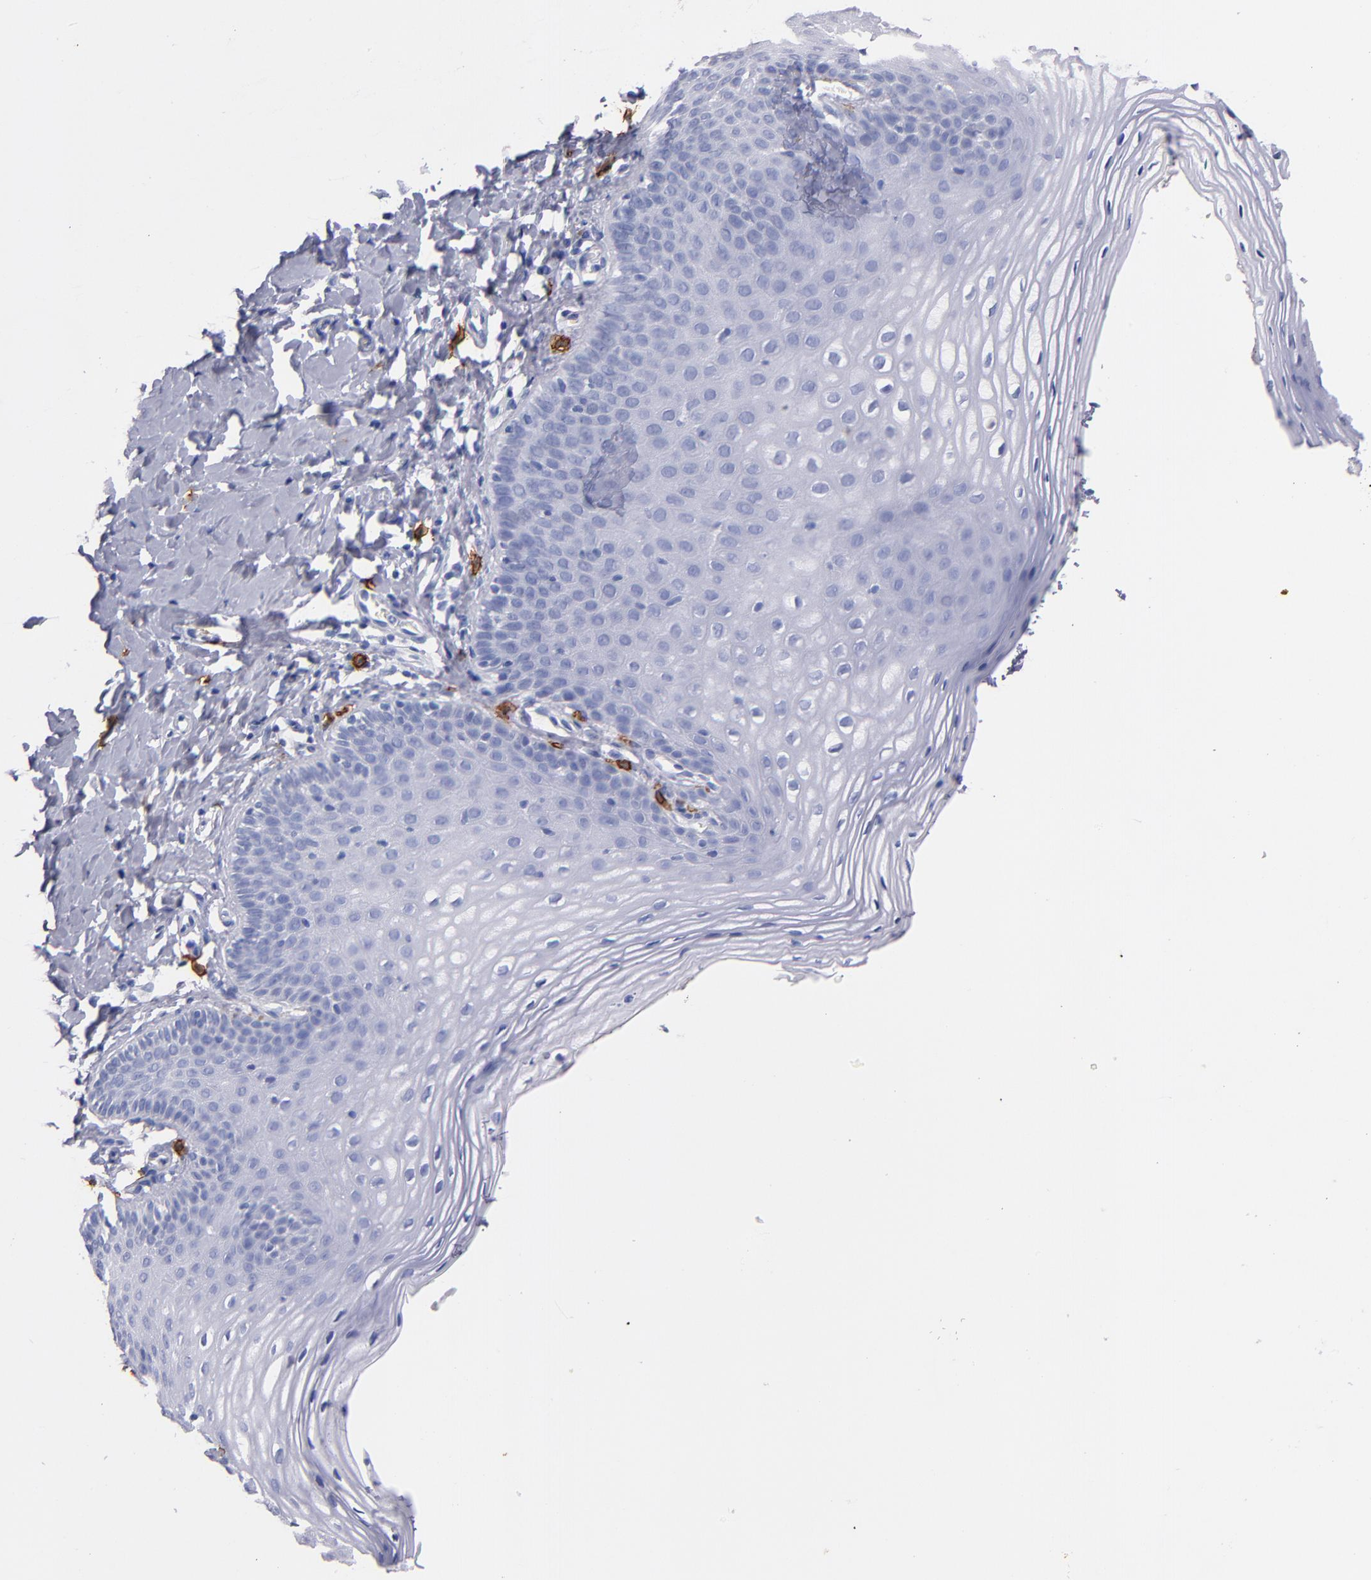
{"staining": {"intensity": "weak", "quantity": "<25%", "location": "cytoplasmic/membranous"}, "tissue": "vagina", "cell_type": "Squamous epithelial cells", "image_type": "normal", "snomed": [{"axis": "morphology", "description": "Normal tissue, NOS"}, {"axis": "topography", "description": "Vagina"}], "caption": "This is a micrograph of immunohistochemistry (IHC) staining of normal vagina, which shows no staining in squamous epithelial cells.", "gene": "KIT", "patient": {"sex": "female", "age": 55}}